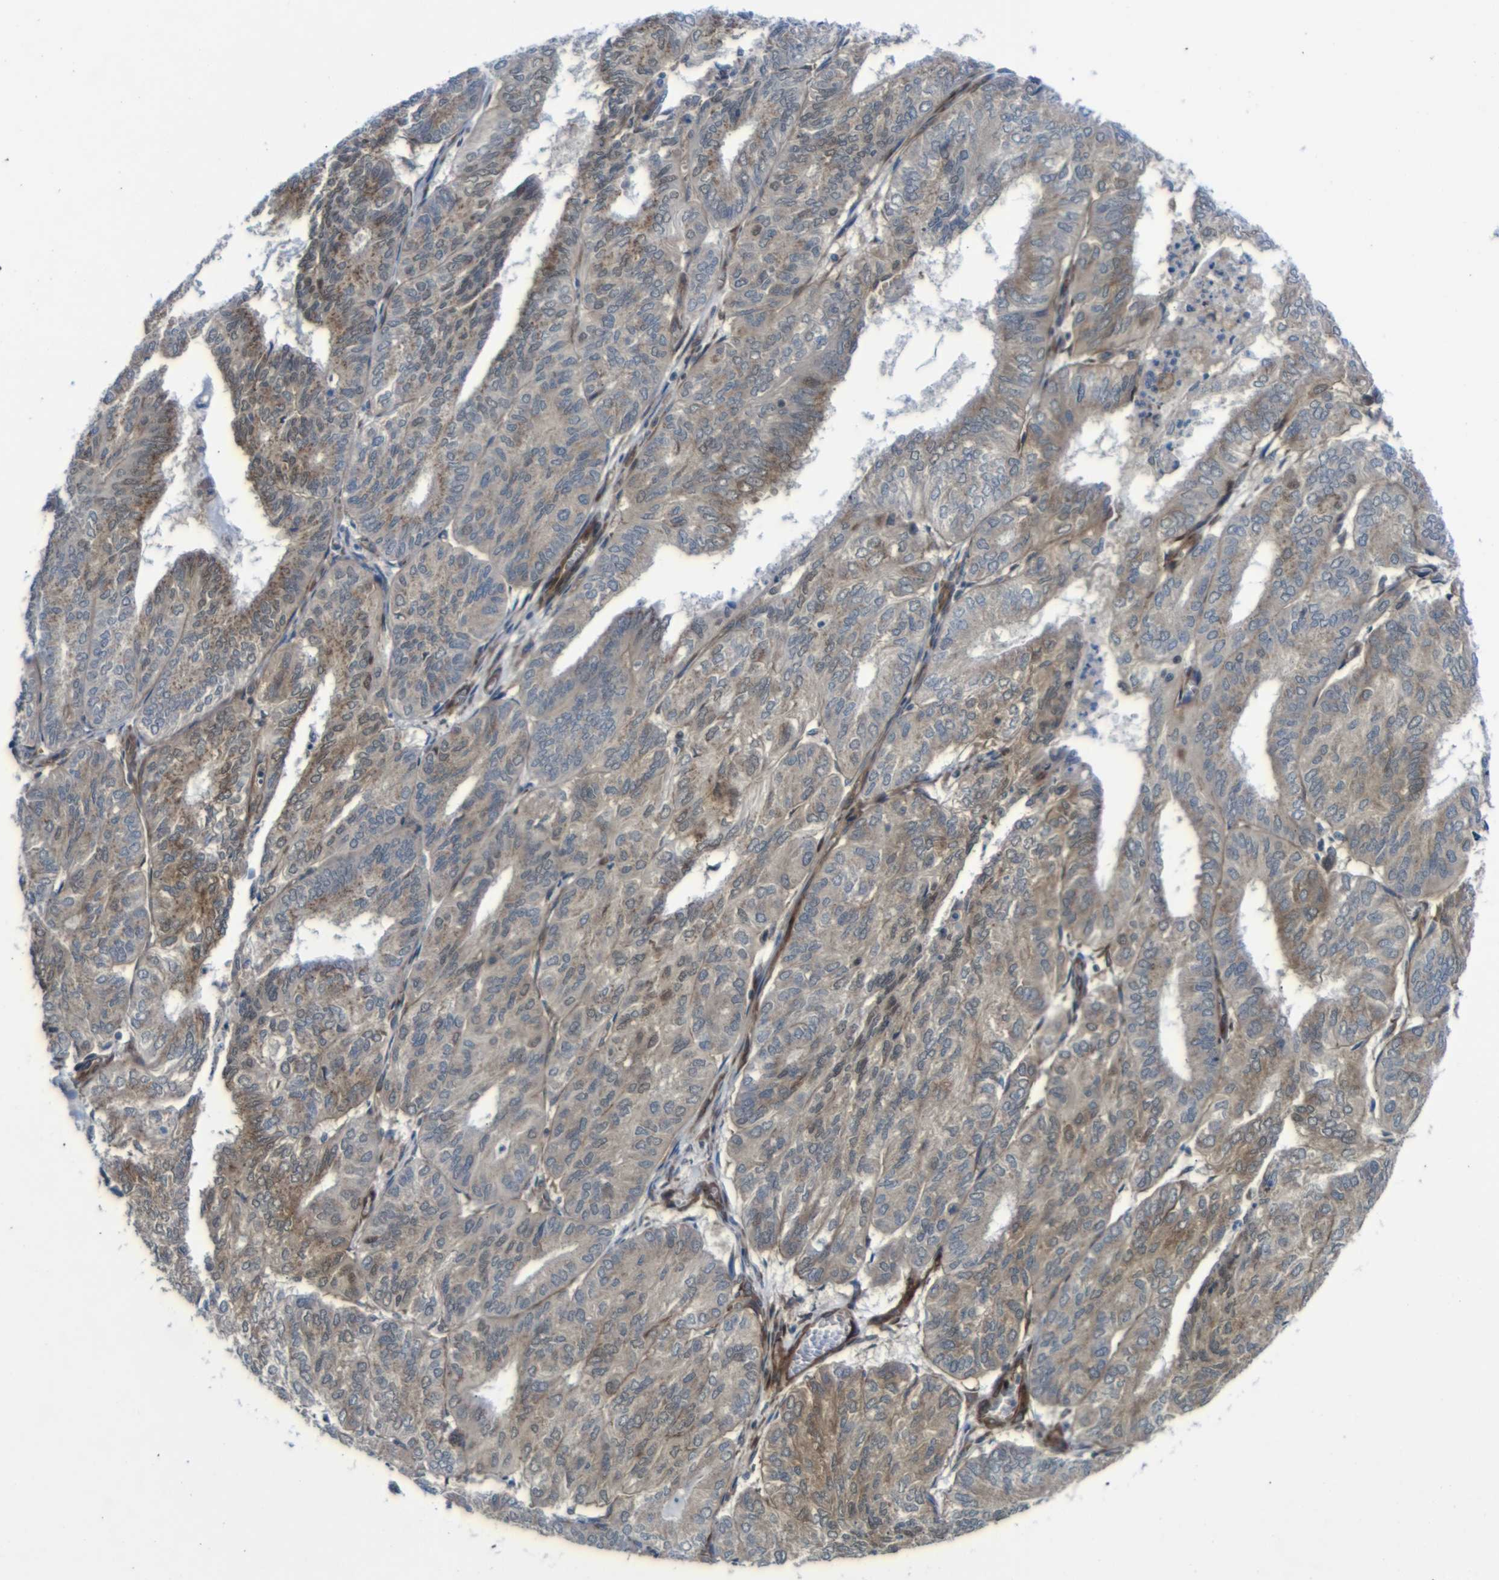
{"staining": {"intensity": "moderate", "quantity": "25%-75%", "location": "cytoplasmic/membranous,nuclear"}, "tissue": "endometrial cancer", "cell_type": "Tumor cells", "image_type": "cancer", "snomed": [{"axis": "morphology", "description": "Adenocarcinoma, NOS"}, {"axis": "topography", "description": "Uterus"}], "caption": "Adenocarcinoma (endometrial) was stained to show a protein in brown. There is medium levels of moderate cytoplasmic/membranous and nuclear positivity in about 25%-75% of tumor cells. The protein is stained brown, and the nuclei are stained in blue (DAB IHC with brightfield microscopy, high magnification).", "gene": "PARP14", "patient": {"sex": "female", "age": 60}}